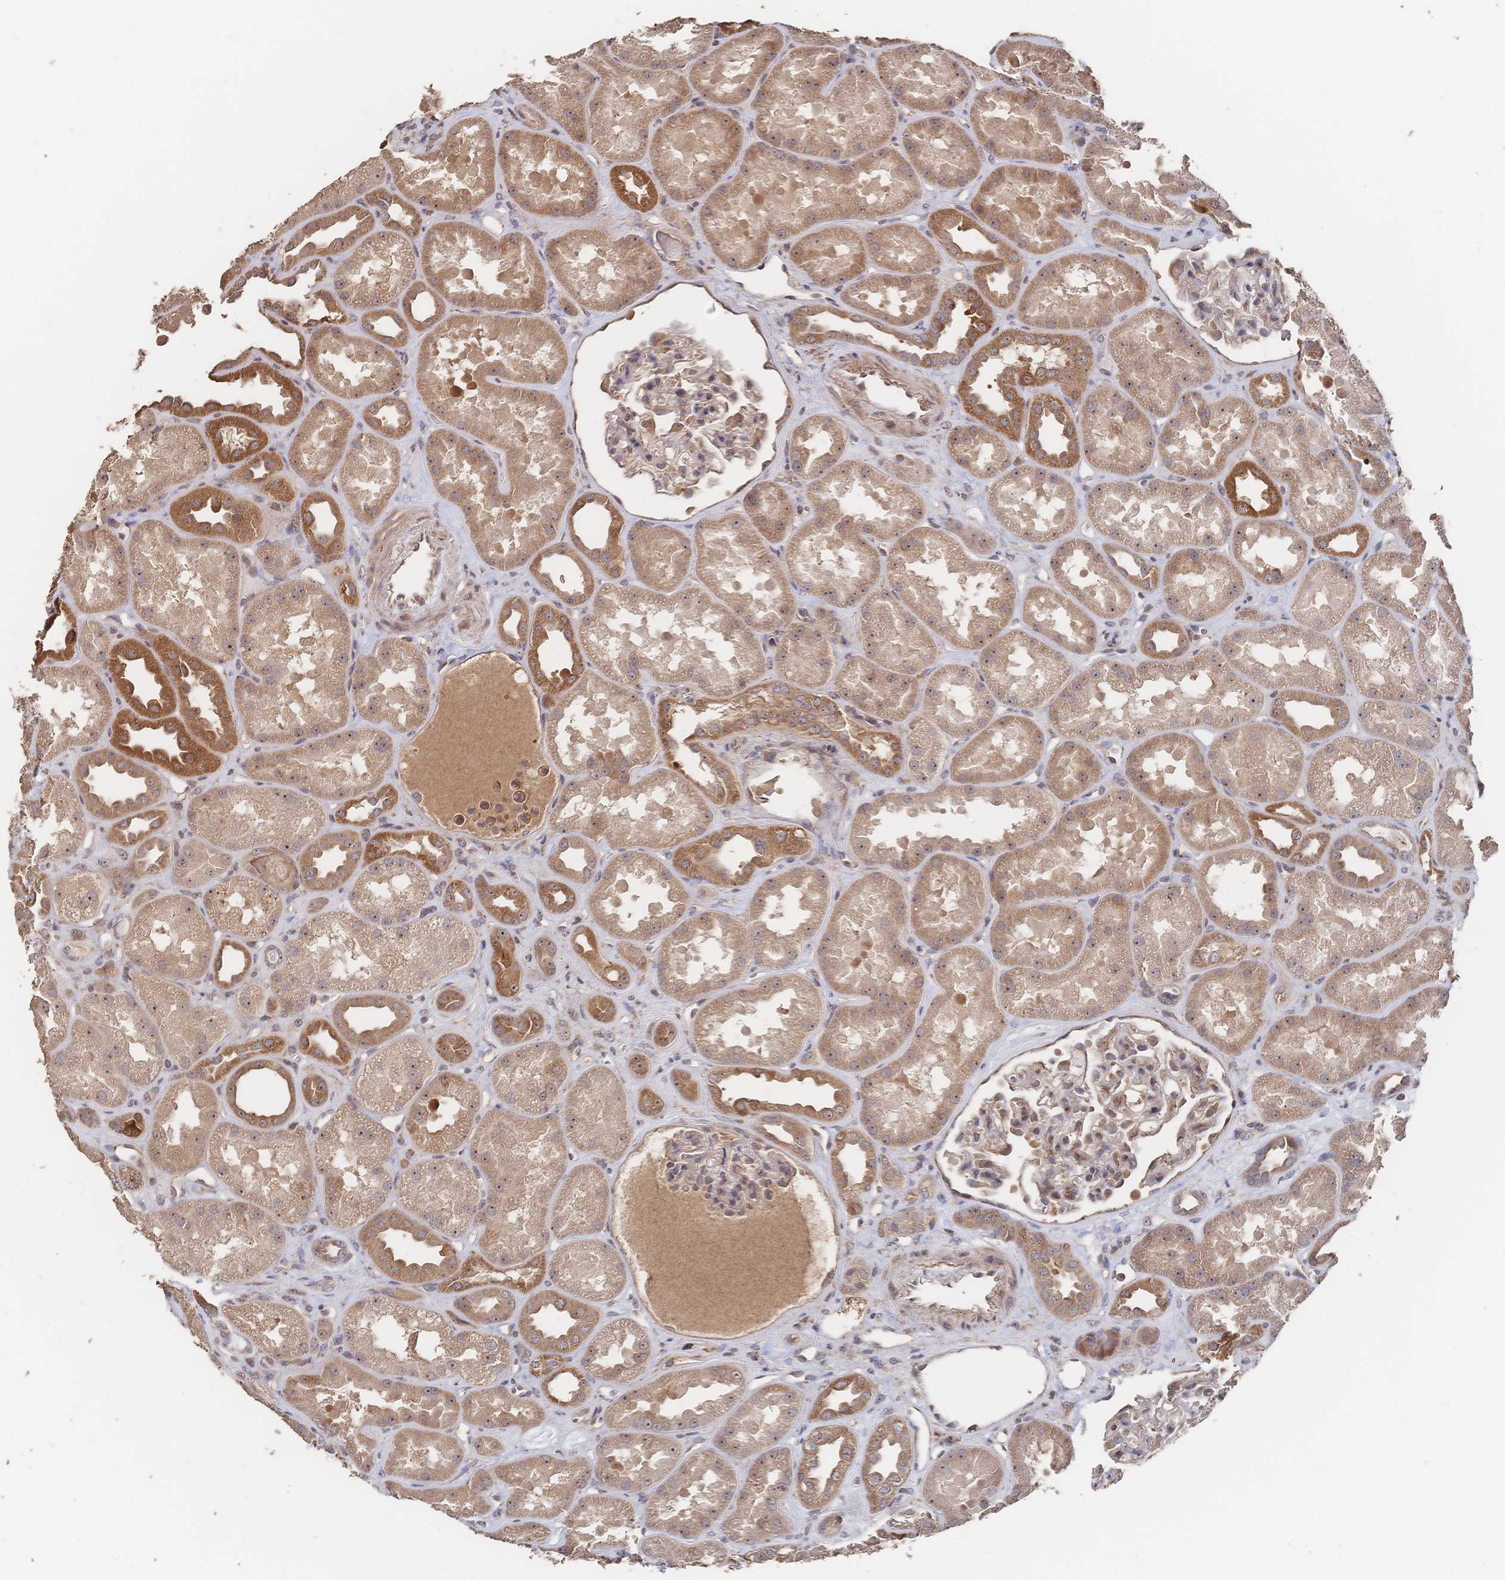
{"staining": {"intensity": "moderate", "quantity": "25%-75%", "location": "cytoplasmic/membranous,nuclear"}, "tissue": "kidney", "cell_type": "Cells in glomeruli", "image_type": "normal", "snomed": [{"axis": "morphology", "description": "Normal tissue, NOS"}, {"axis": "topography", "description": "Kidney"}], "caption": "Immunohistochemical staining of normal human kidney shows medium levels of moderate cytoplasmic/membranous,nuclear expression in approximately 25%-75% of cells in glomeruli. The staining was performed using DAB (3,3'-diaminobenzidine), with brown indicating positive protein expression. Nuclei are stained blue with hematoxylin.", "gene": "DNAJA4", "patient": {"sex": "male", "age": 61}}